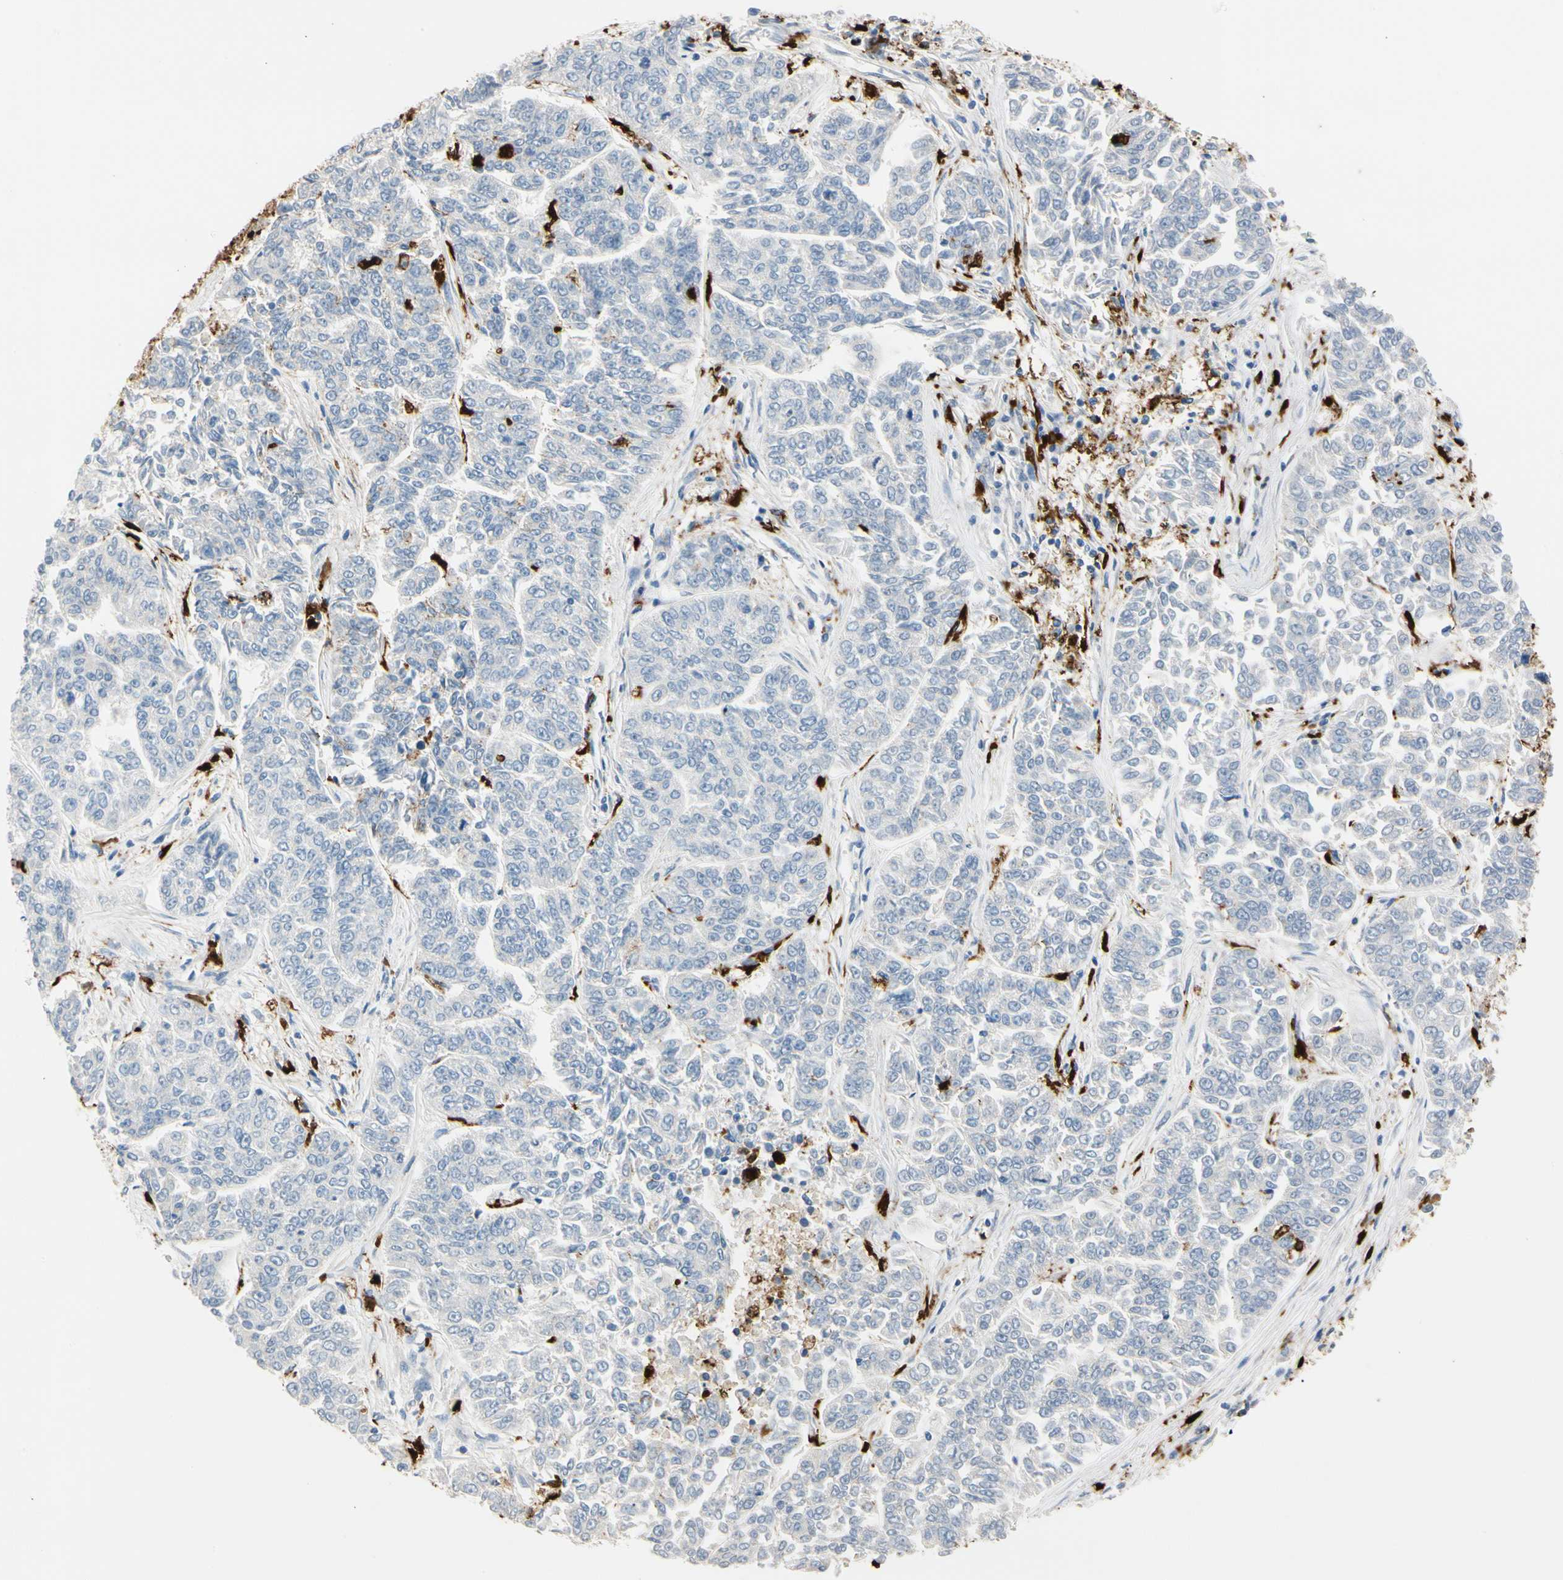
{"staining": {"intensity": "negative", "quantity": "none", "location": "none"}, "tissue": "lung cancer", "cell_type": "Tumor cells", "image_type": "cancer", "snomed": [{"axis": "morphology", "description": "Adenocarcinoma, NOS"}, {"axis": "topography", "description": "Lung"}], "caption": "This is a histopathology image of IHC staining of lung cancer (adenocarcinoma), which shows no expression in tumor cells. (DAB IHC visualized using brightfield microscopy, high magnification).", "gene": "TRAF5", "patient": {"sex": "male", "age": 84}}